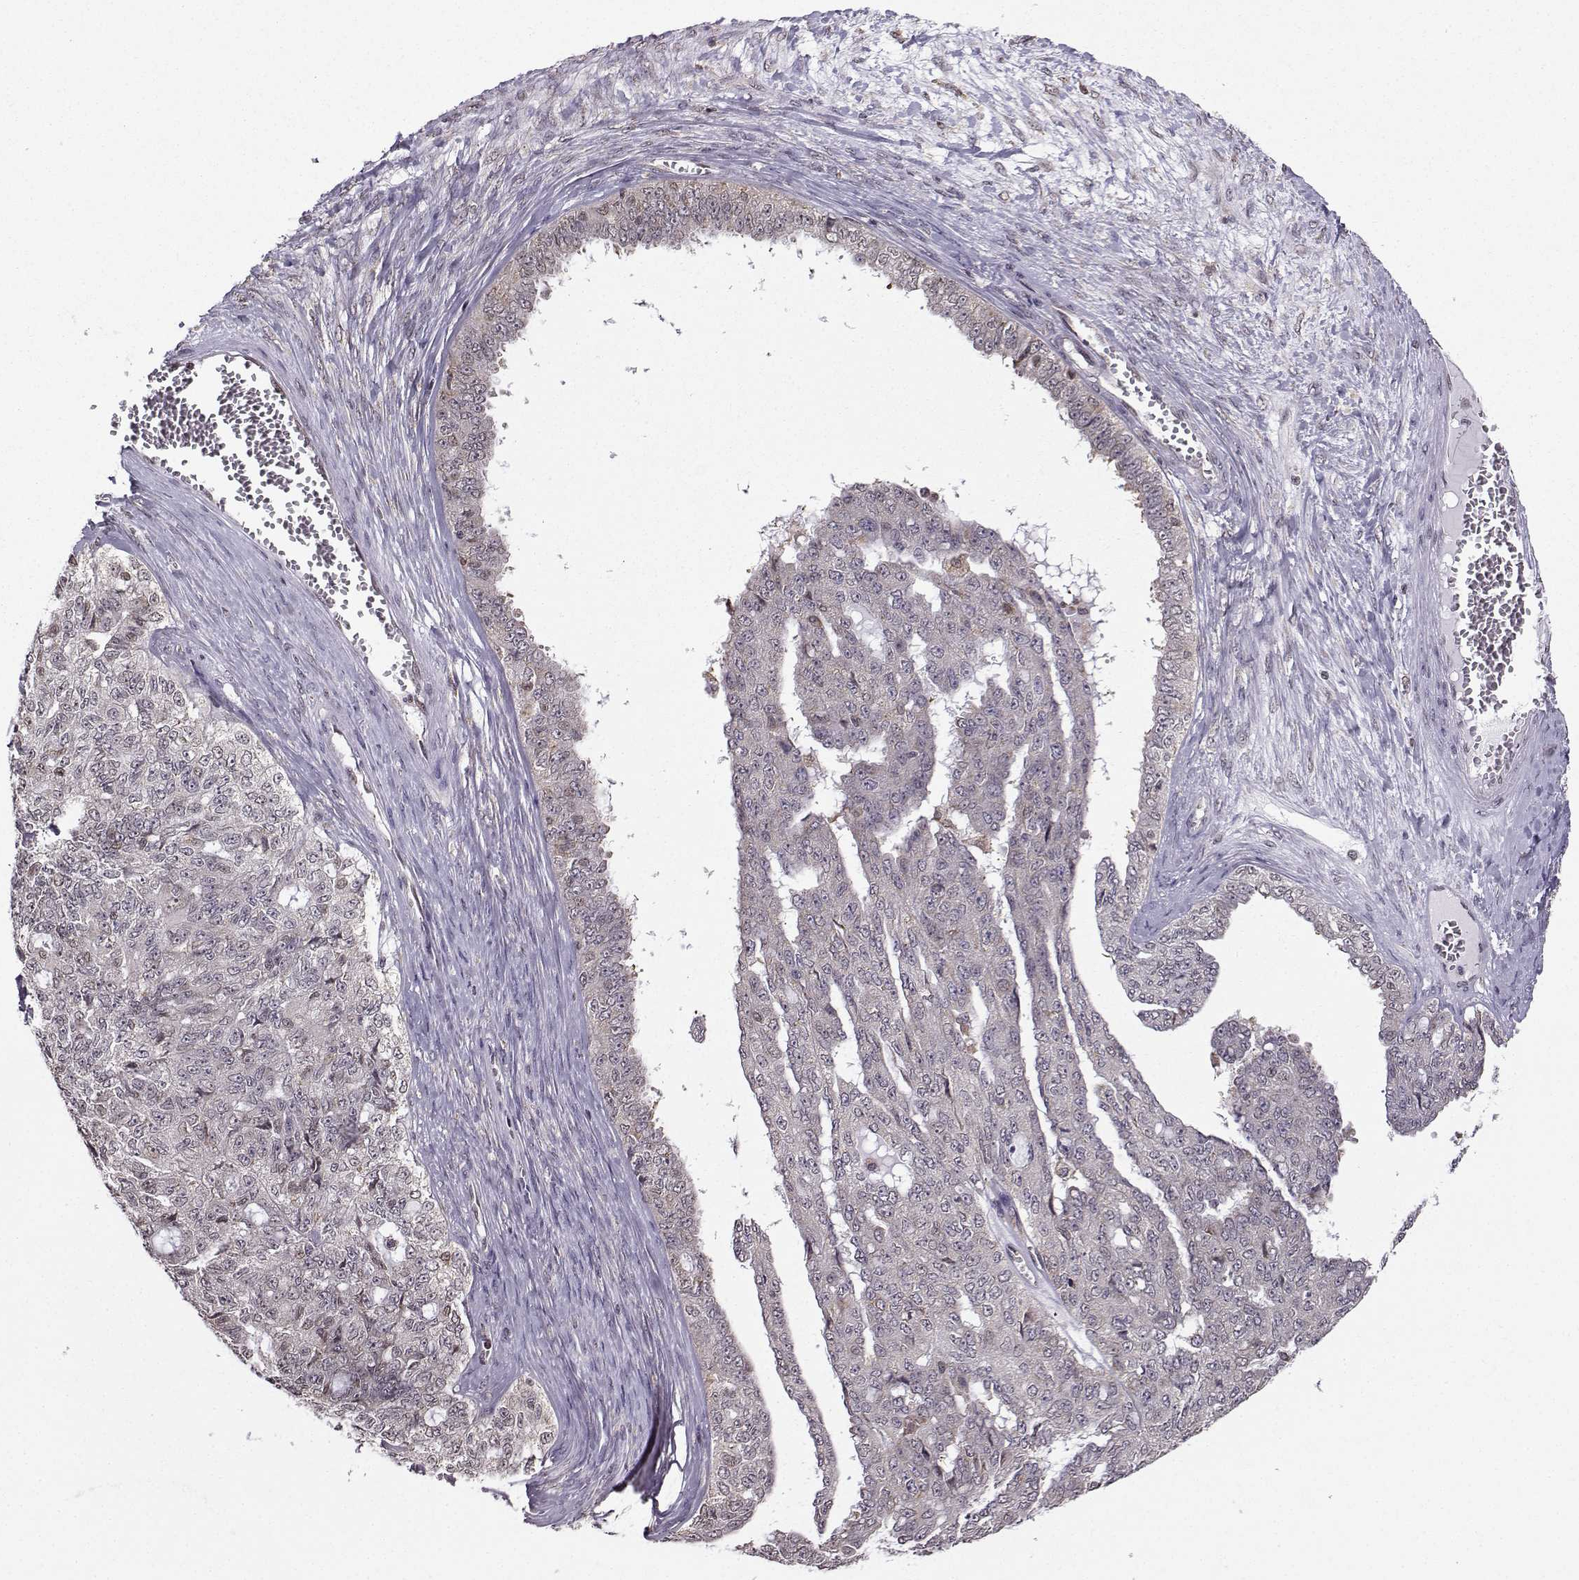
{"staining": {"intensity": "negative", "quantity": "none", "location": "none"}, "tissue": "ovarian cancer", "cell_type": "Tumor cells", "image_type": "cancer", "snomed": [{"axis": "morphology", "description": "Cystadenocarcinoma, serous, NOS"}, {"axis": "topography", "description": "Ovary"}], "caption": "Tumor cells show no significant expression in ovarian serous cystadenocarcinoma.", "gene": "EZH1", "patient": {"sex": "female", "age": 71}}